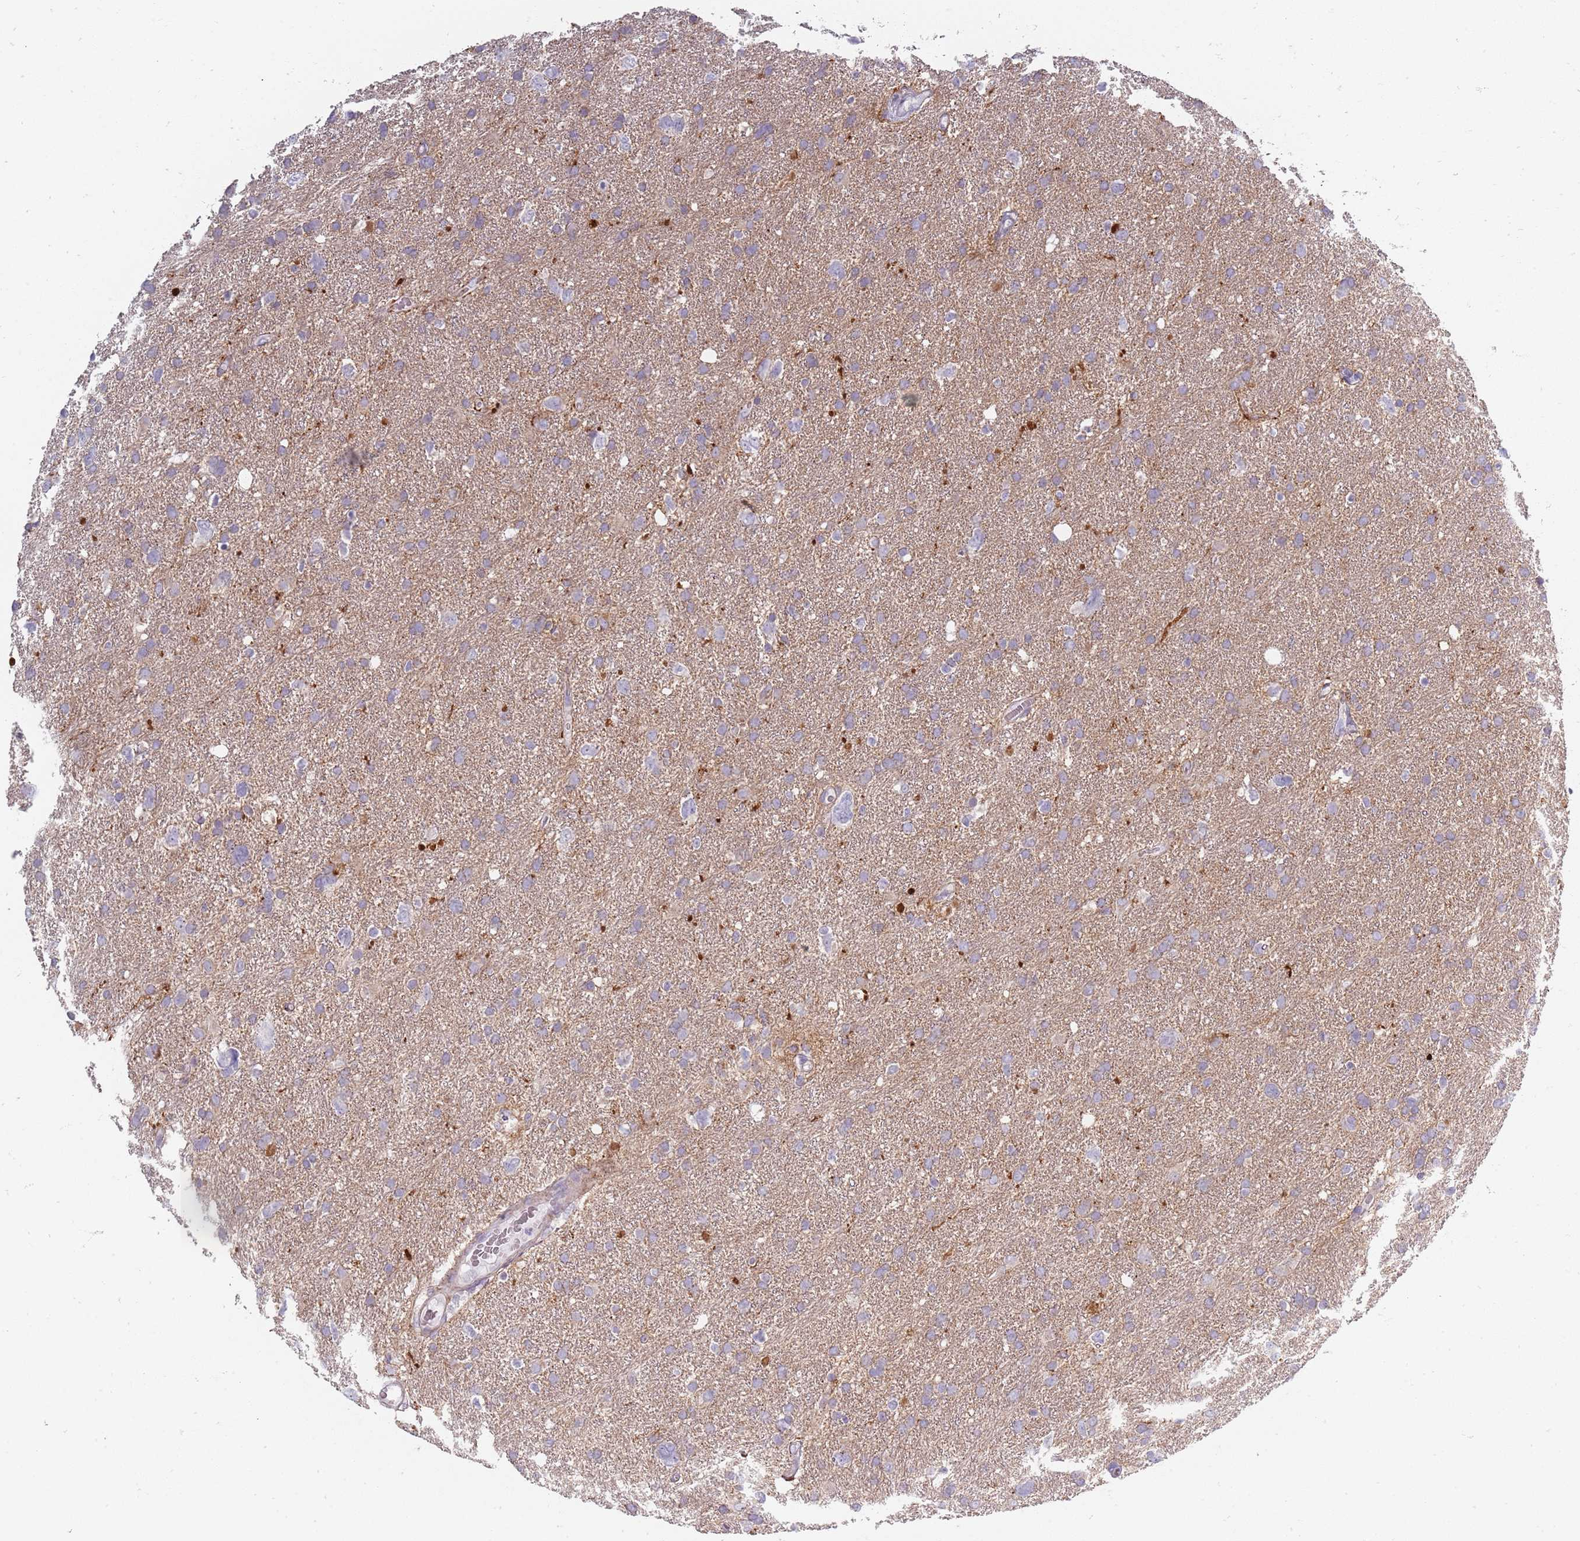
{"staining": {"intensity": "negative", "quantity": "none", "location": "none"}, "tissue": "glioma", "cell_type": "Tumor cells", "image_type": "cancer", "snomed": [{"axis": "morphology", "description": "Glioma, malignant, High grade"}, {"axis": "topography", "description": "Brain"}], "caption": "High power microscopy micrograph of an IHC image of glioma, revealing no significant staining in tumor cells. The staining is performed using DAB brown chromogen with nuclei counter-stained in using hematoxylin.", "gene": "SYNGR3", "patient": {"sex": "male", "age": 61}}